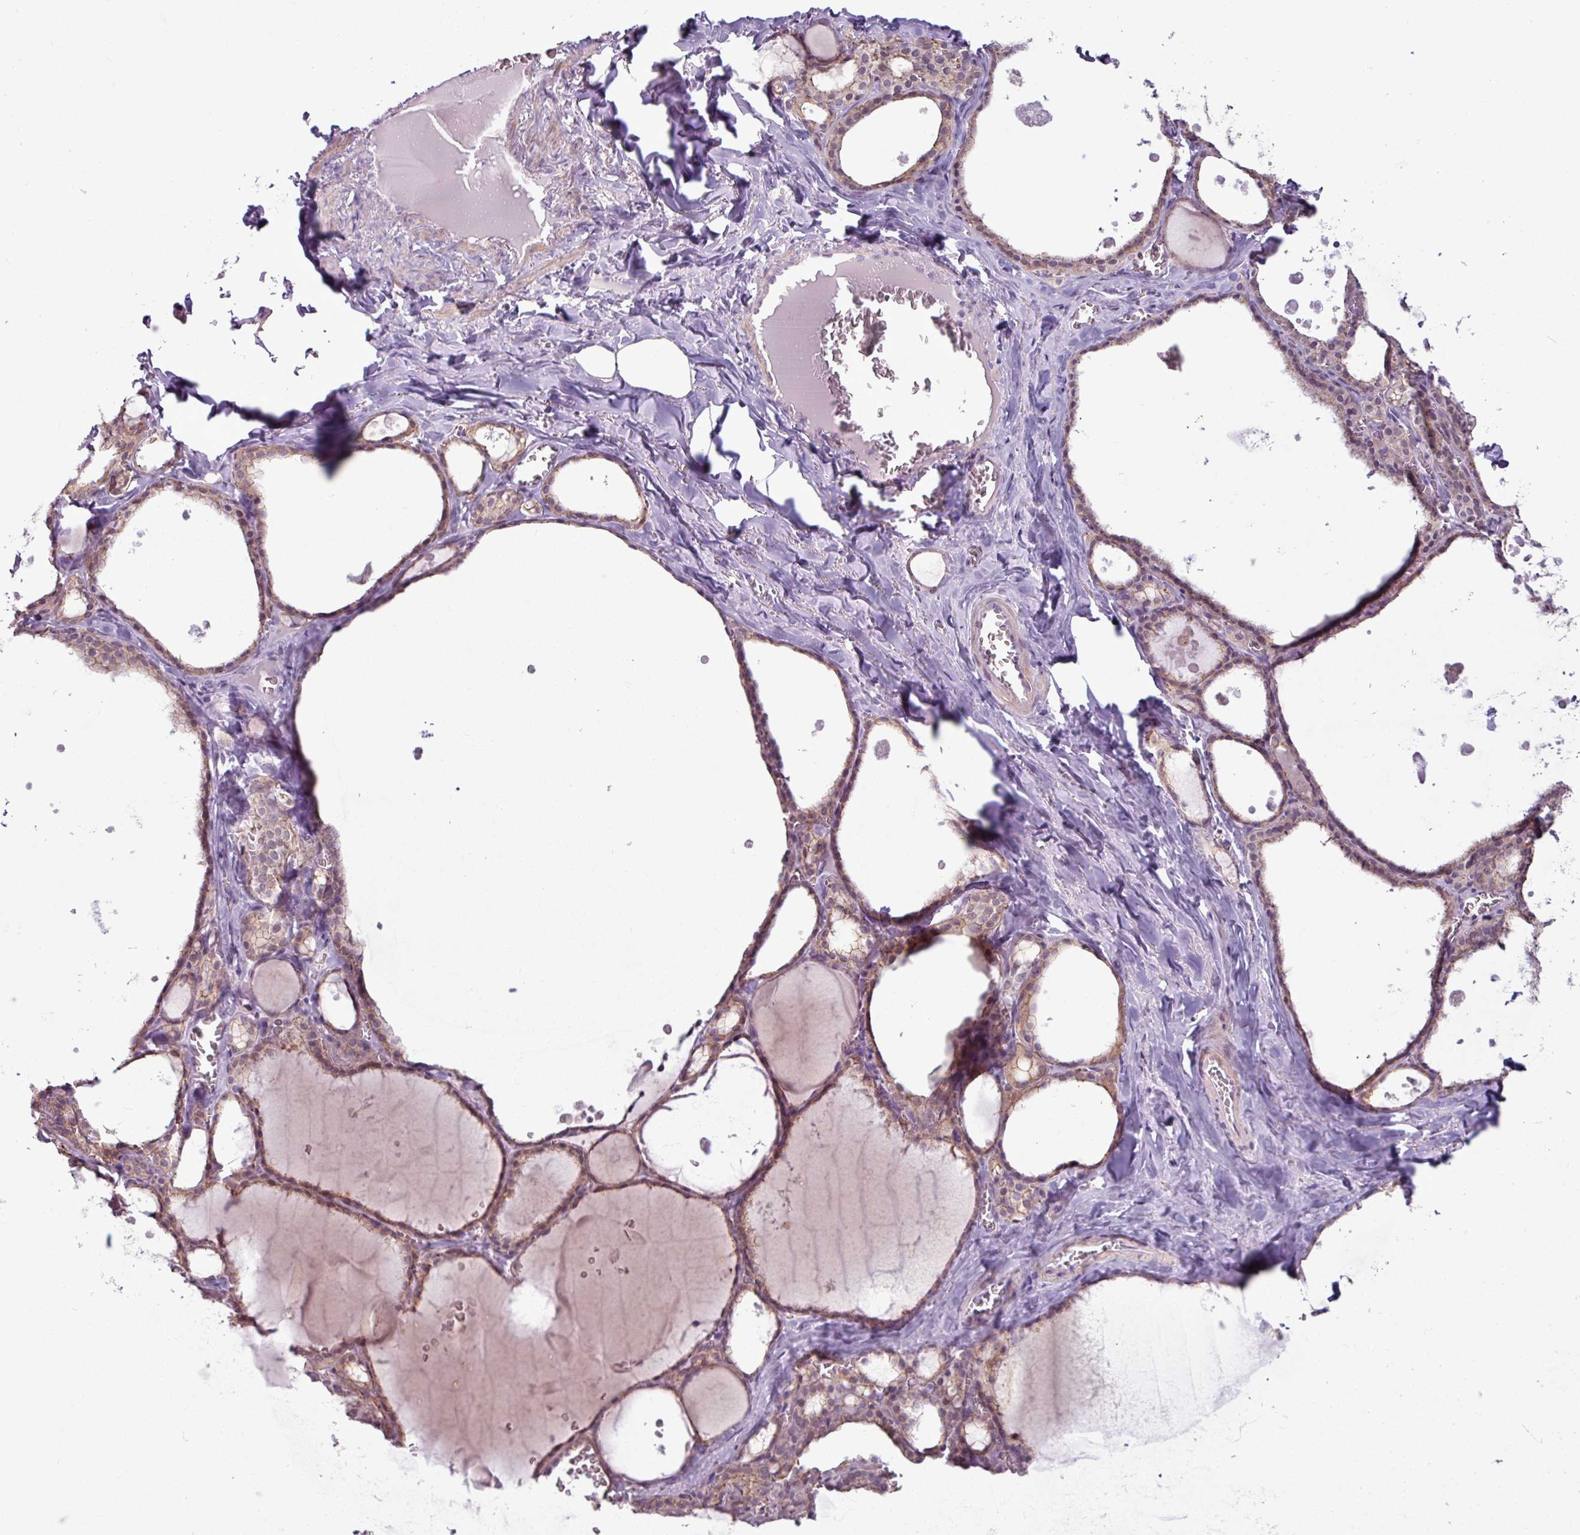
{"staining": {"intensity": "moderate", "quantity": ">75%", "location": "cytoplasmic/membranous,nuclear"}, "tissue": "thyroid gland", "cell_type": "Glandular cells", "image_type": "normal", "snomed": [{"axis": "morphology", "description": "Normal tissue, NOS"}, {"axis": "topography", "description": "Thyroid gland"}], "caption": "A brown stain highlights moderate cytoplasmic/membranous,nuclear expression of a protein in glandular cells of unremarkable human thyroid gland. (DAB (3,3'-diaminobenzidine) IHC with brightfield microscopy, high magnification).", "gene": "PNMA6A", "patient": {"sex": "male", "age": 56}}